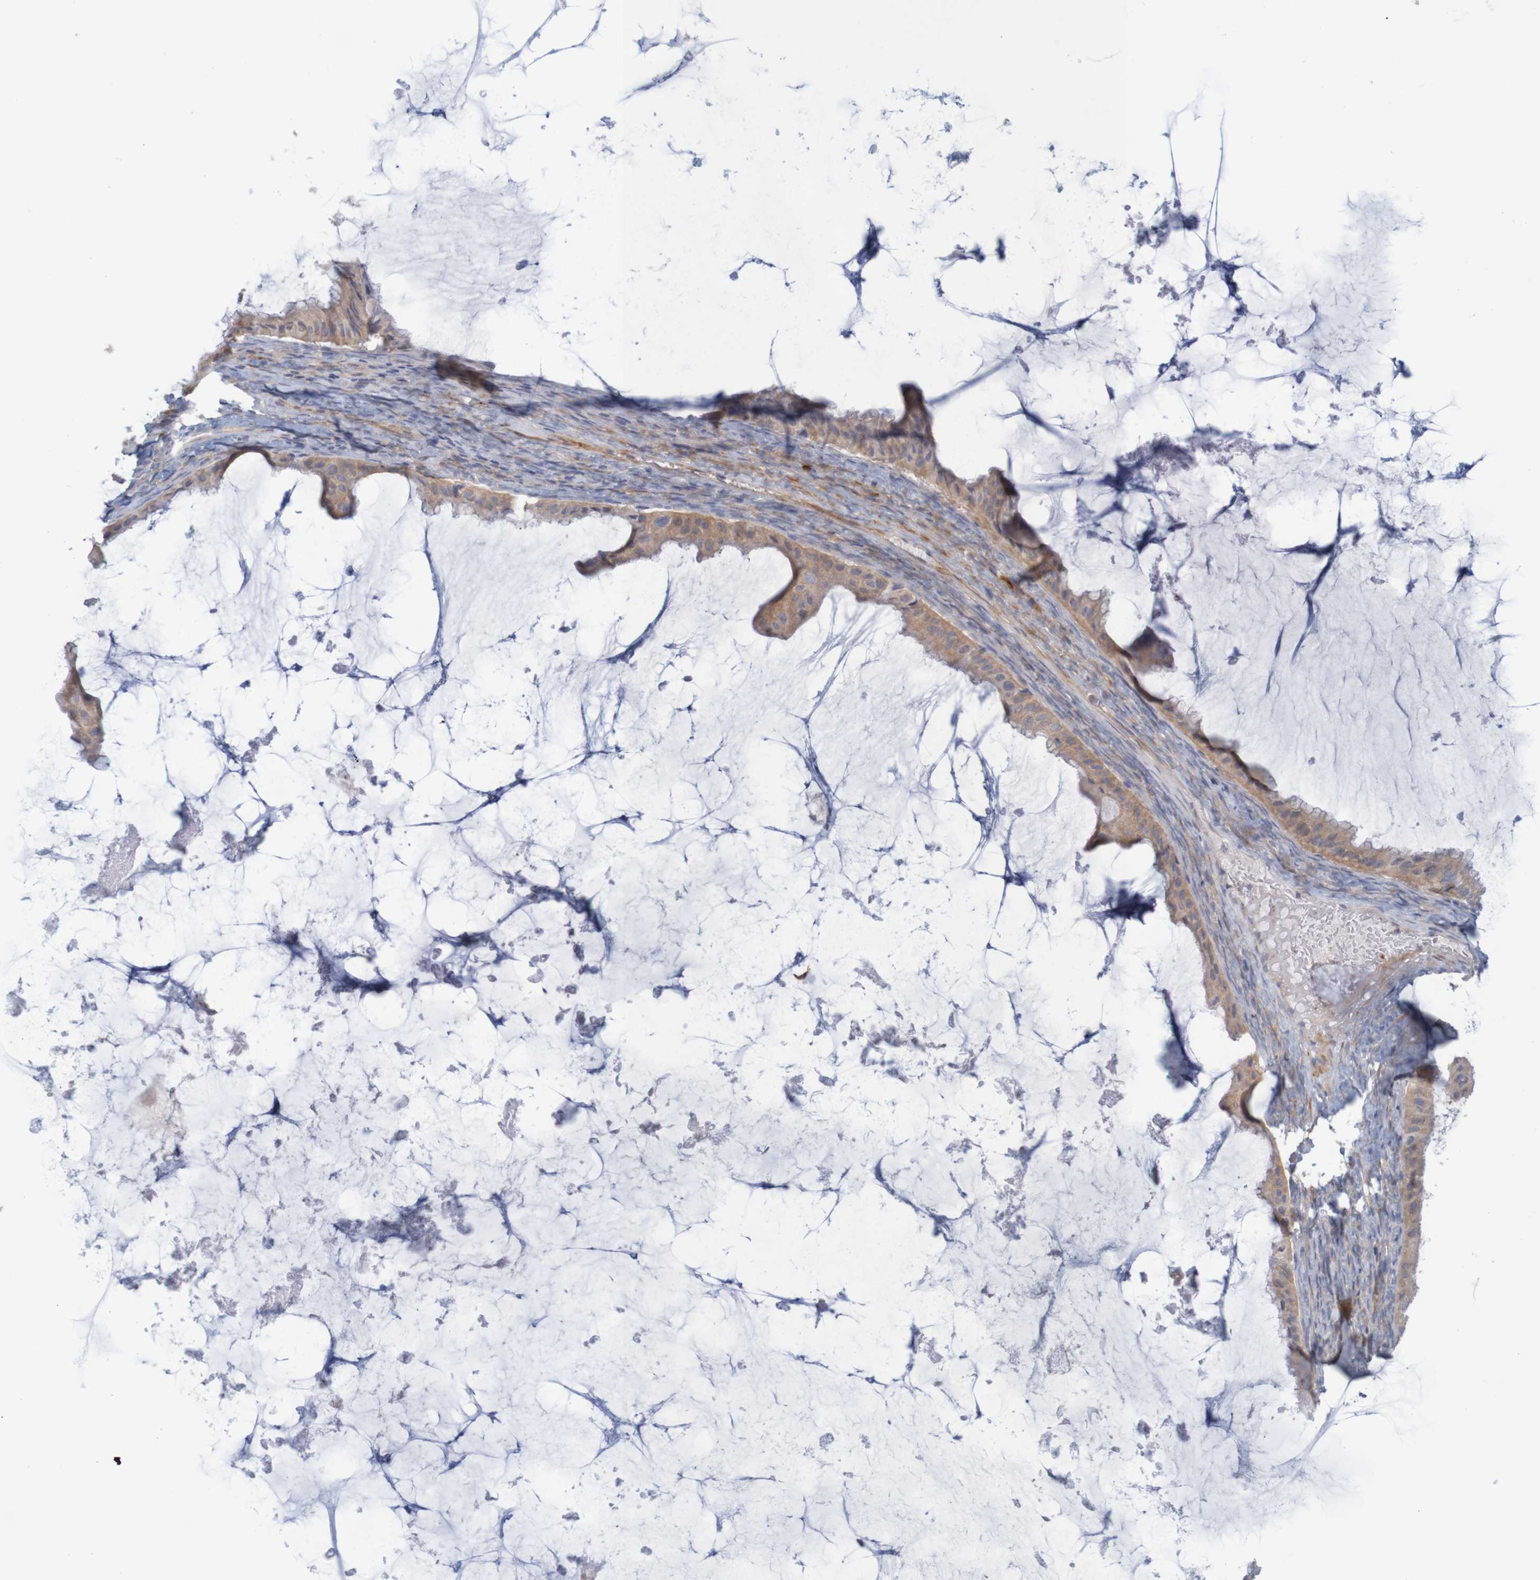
{"staining": {"intensity": "moderate", "quantity": ">75%", "location": "cytoplasmic/membranous"}, "tissue": "ovarian cancer", "cell_type": "Tumor cells", "image_type": "cancer", "snomed": [{"axis": "morphology", "description": "Cystadenocarcinoma, mucinous, NOS"}, {"axis": "topography", "description": "Ovary"}], "caption": "Approximately >75% of tumor cells in human ovarian cancer demonstrate moderate cytoplasmic/membranous protein expression as visualized by brown immunohistochemical staining.", "gene": "KRT23", "patient": {"sex": "female", "age": 61}}